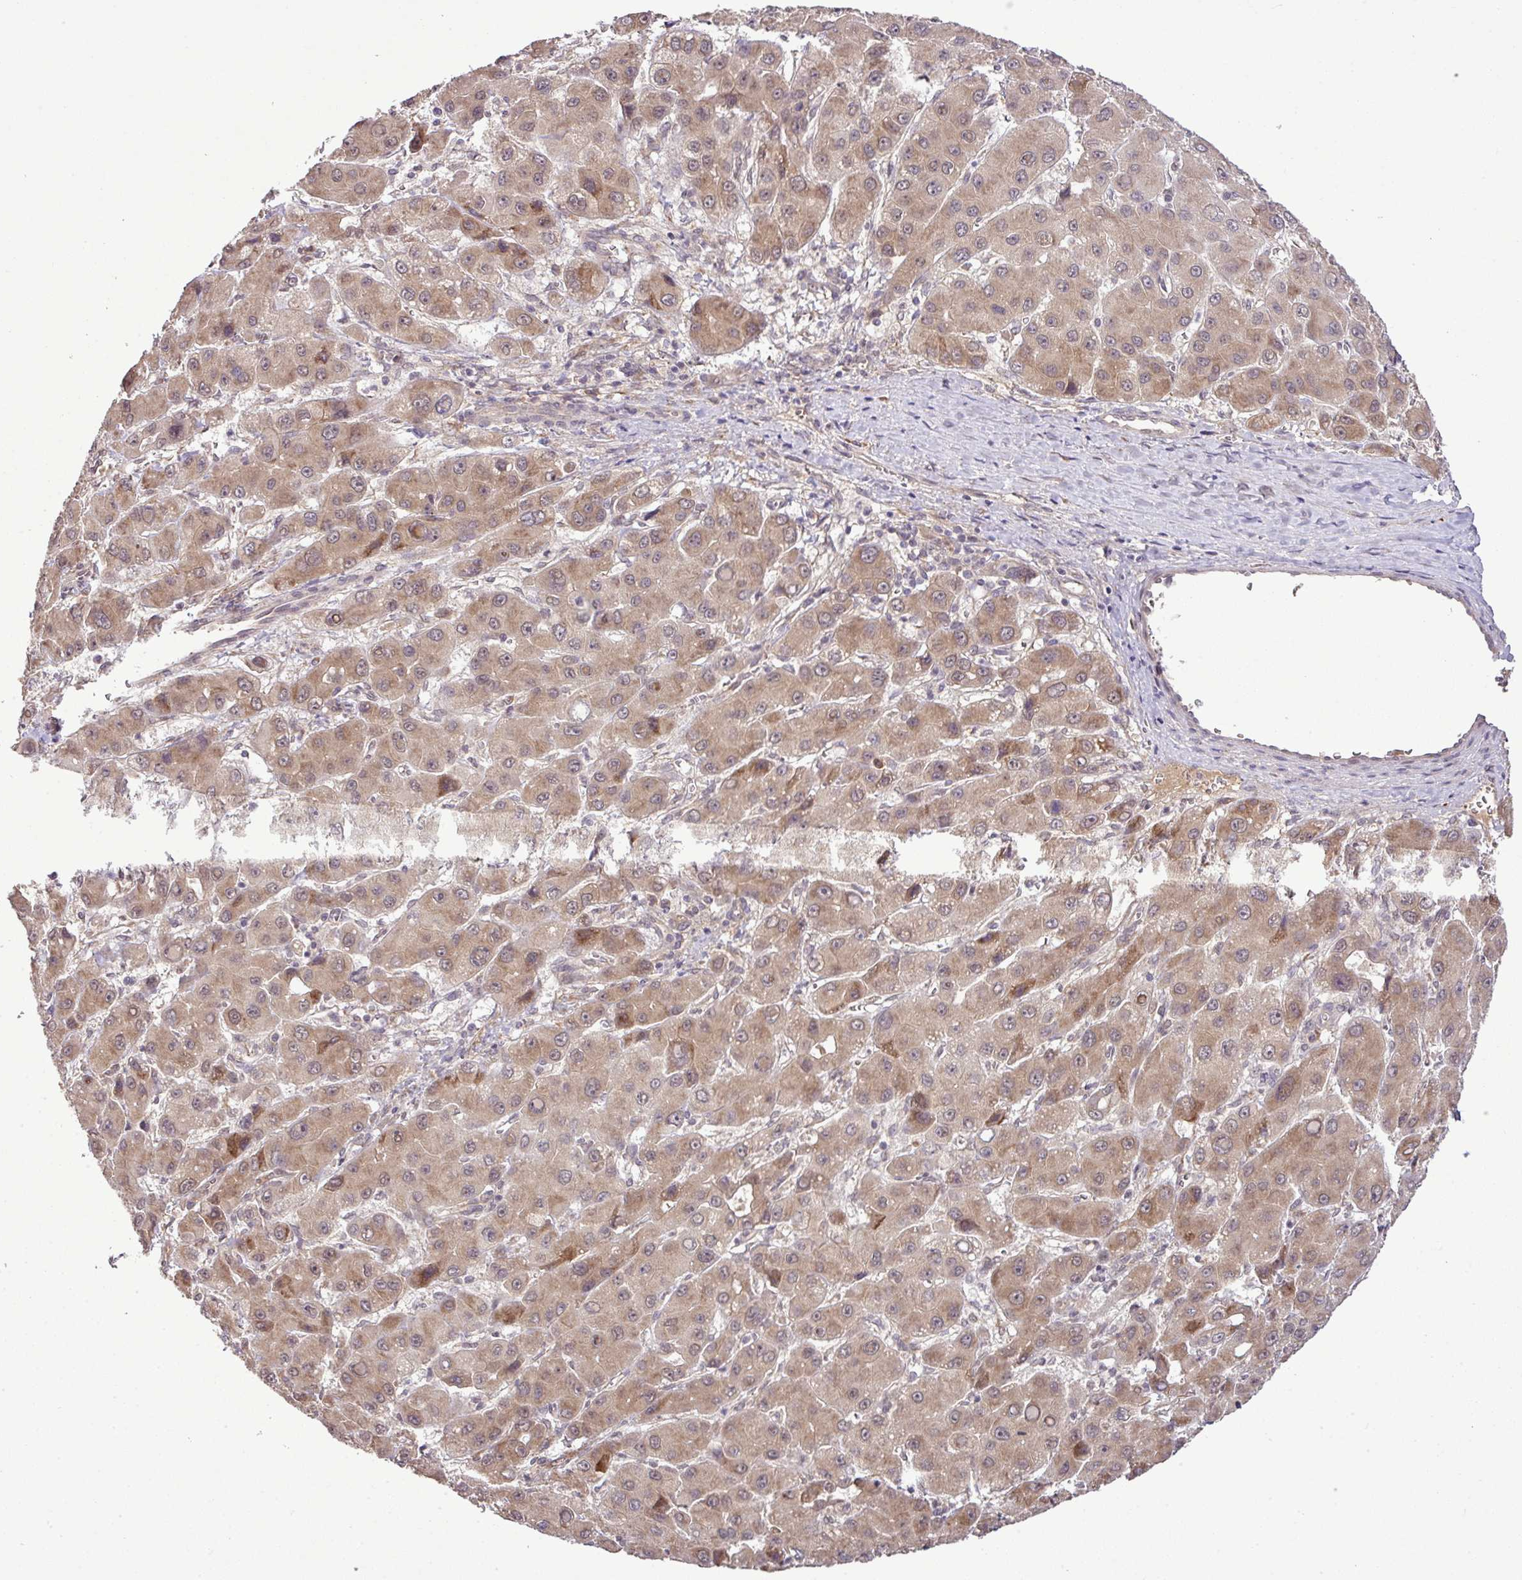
{"staining": {"intensity": "moderate", "quantity": ">75%", "location": "cytoplasmic/membranous"}, "tissue": "liver cancer", "cell_type": "Tumor cells", "image_type": "cancer", "snomed": [{"axis": "morphology", "description": "Carcinoma, Hepatocellular, NOS"}, {"axis": "topography", "description": "Liver"}], "caption": "This micrograph reveals IHC staining of hepatocellular carcinoma (liver), with medium moderate cytoplasmic/membranous positivity in approximately >75% of tumor cells.", "gene": "DNAAF4", "patient": {"sex": "male", "age": 55}}